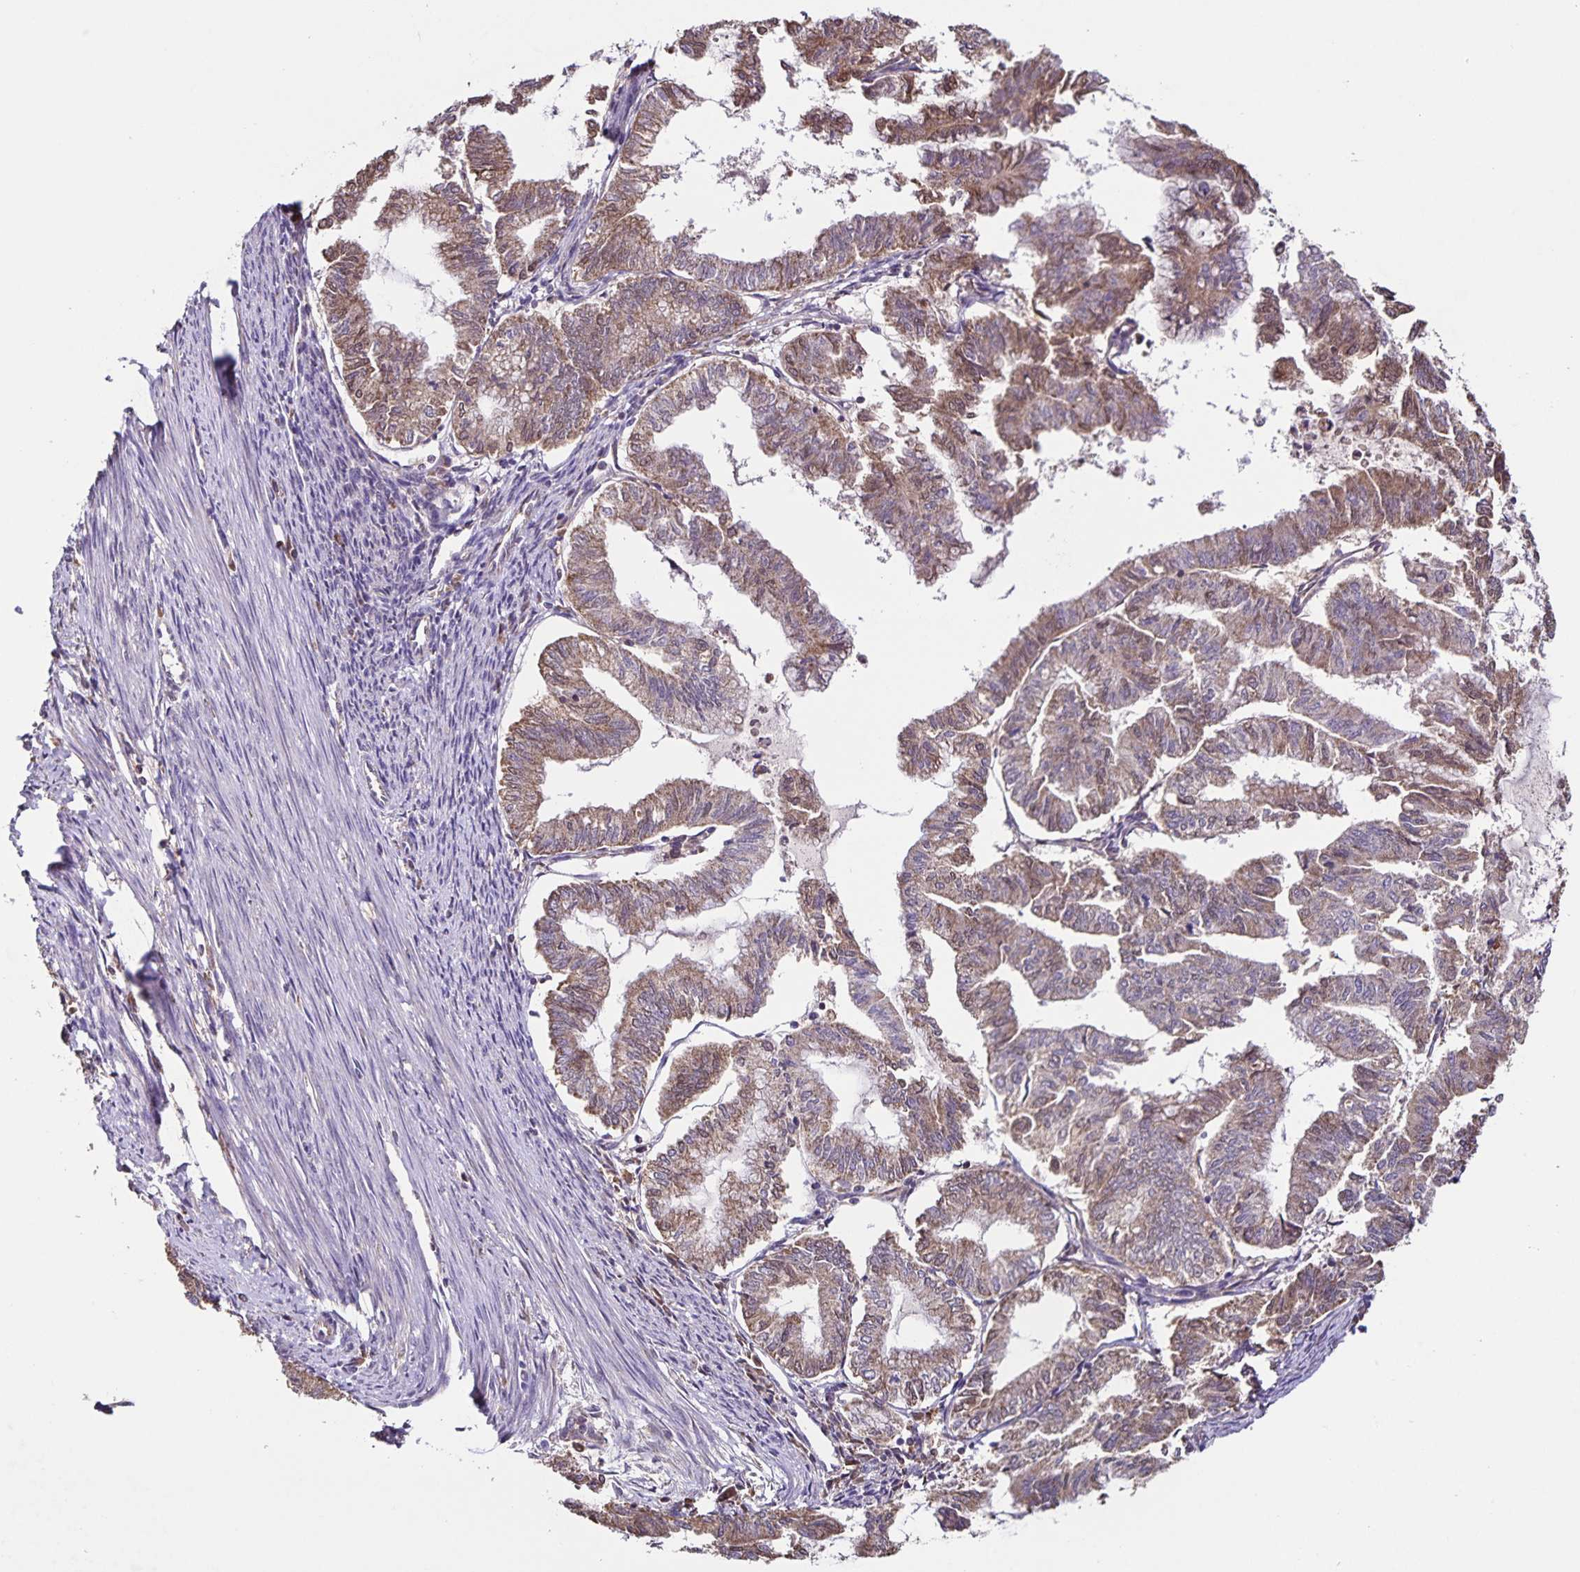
{"staining": {"intensity": "weak", "quantity": ">75%", "location": "cytoplasmic/membranous"}, "tissue": "endometrial cancer", "cell_type": "Tumor cells", "image_type": "cancer", "snomed": [{"axis": "morphology", "description": "Adenocarcinoma, NOS"}, {"axis": "topography", "description": "Endometrium"}], "caption": "Protein expression analysis of endometrial adenocarcinoma reveals weak cytoplasmic/membranous staining in about >75% of tumor cells.", "gene": "MAN1A1", "patient": {"sex": "female", "age": 79}}